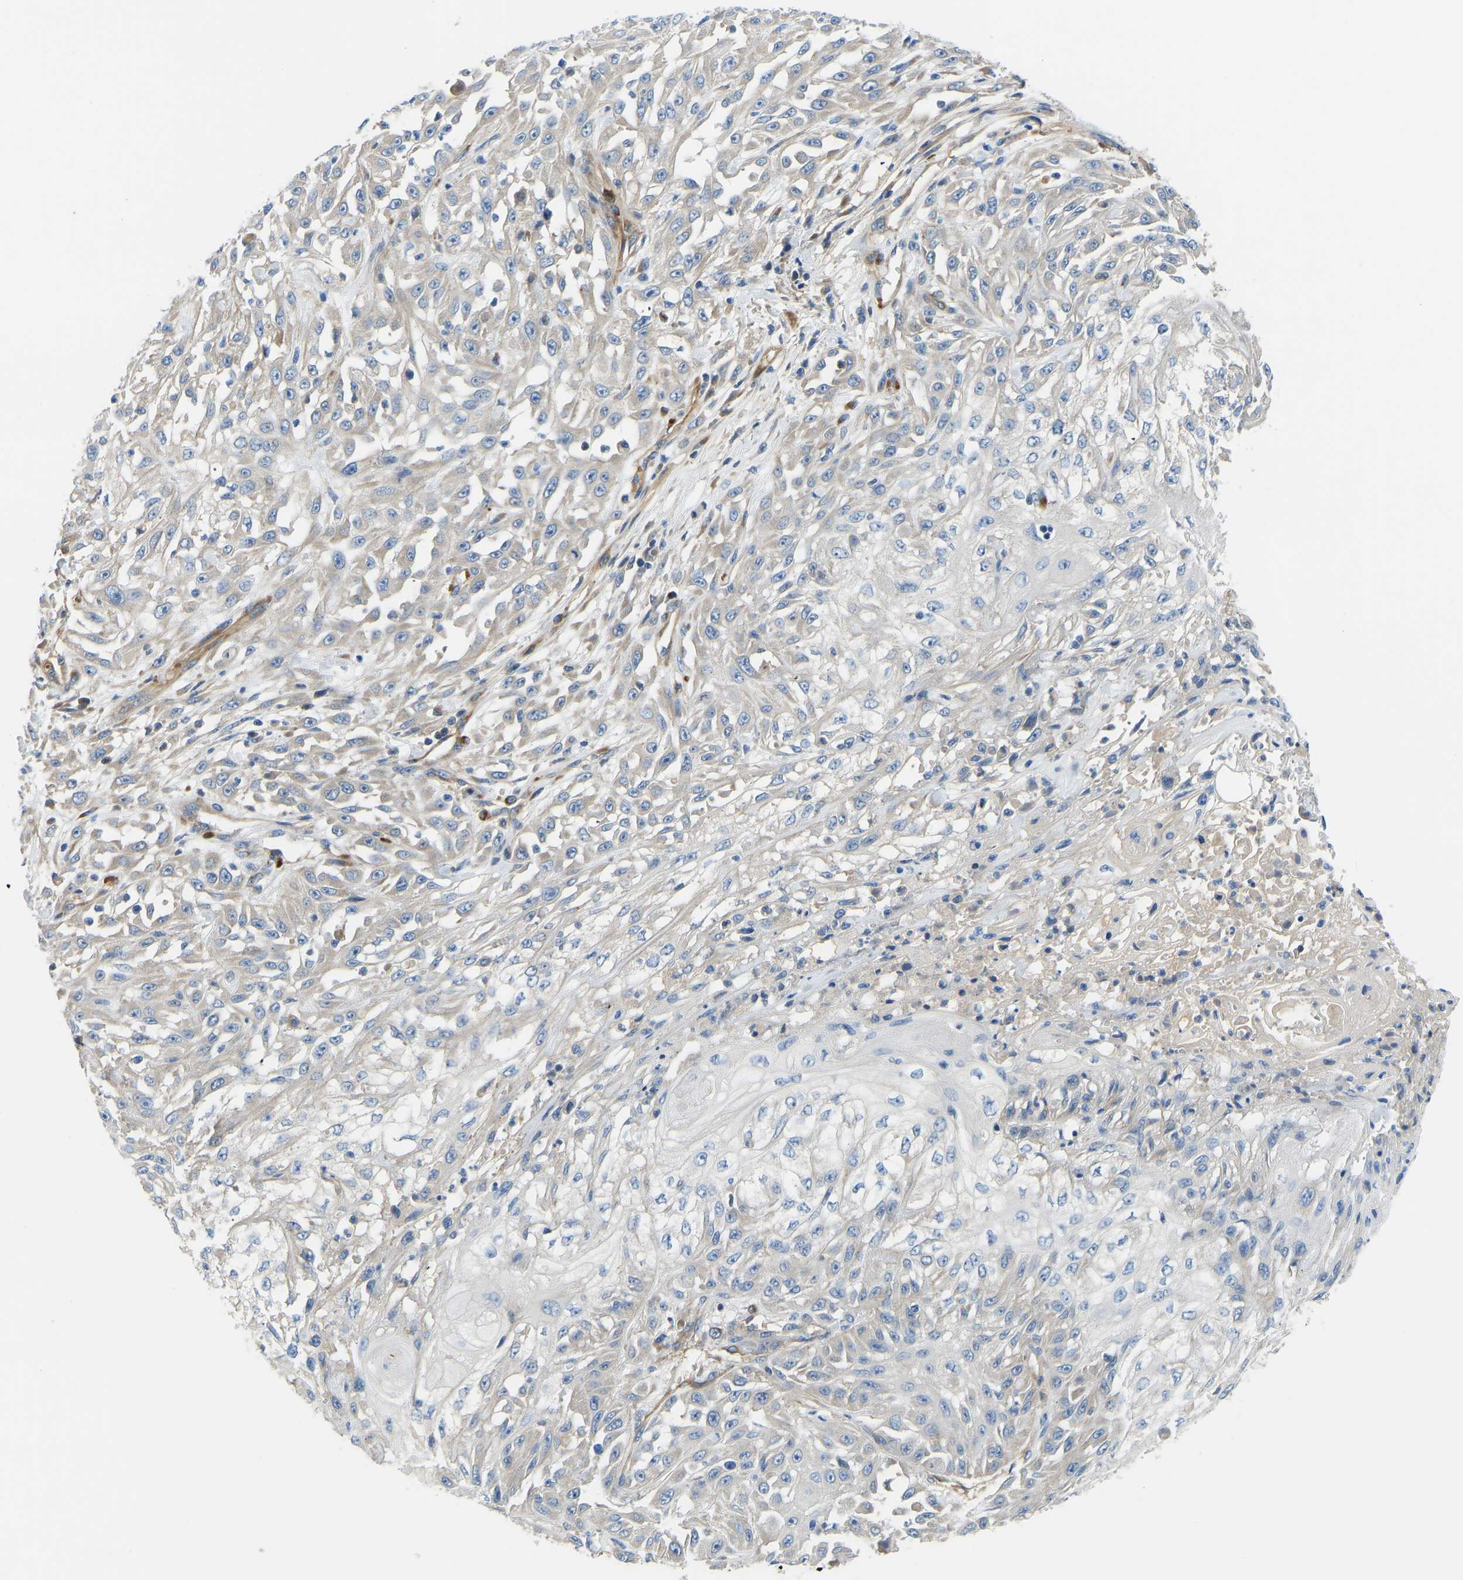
{"staining": {"intensity": "negative", "quantity": "none", "location": "none"}, "tissue": "skin cancer", "cell_type": "Tumor cells", "image_type": "cancer", "snomed": [{"axis": "morphology", "description": "Squamous cell carcinoma, NOS"}, {"axis": "morphology", "description": "Squamous cell carcinoma, metastatic, NOS"}, {"axis": "topography", "description": "Skin"}, {"axis": "topography", "description": "Lymph node"}], "caption": "High magnification brightfield microscopy of skin cancer stained with DAB (3,3'-diaminobenzidine) (brown) and counterstained with hematoxylin (blue): tumor cells show no significant staining. (DAB immunohistochemistry (IHC), high magnification).", "gene": "COL15A1", "patient": {"sex": "male", "age": 75}}